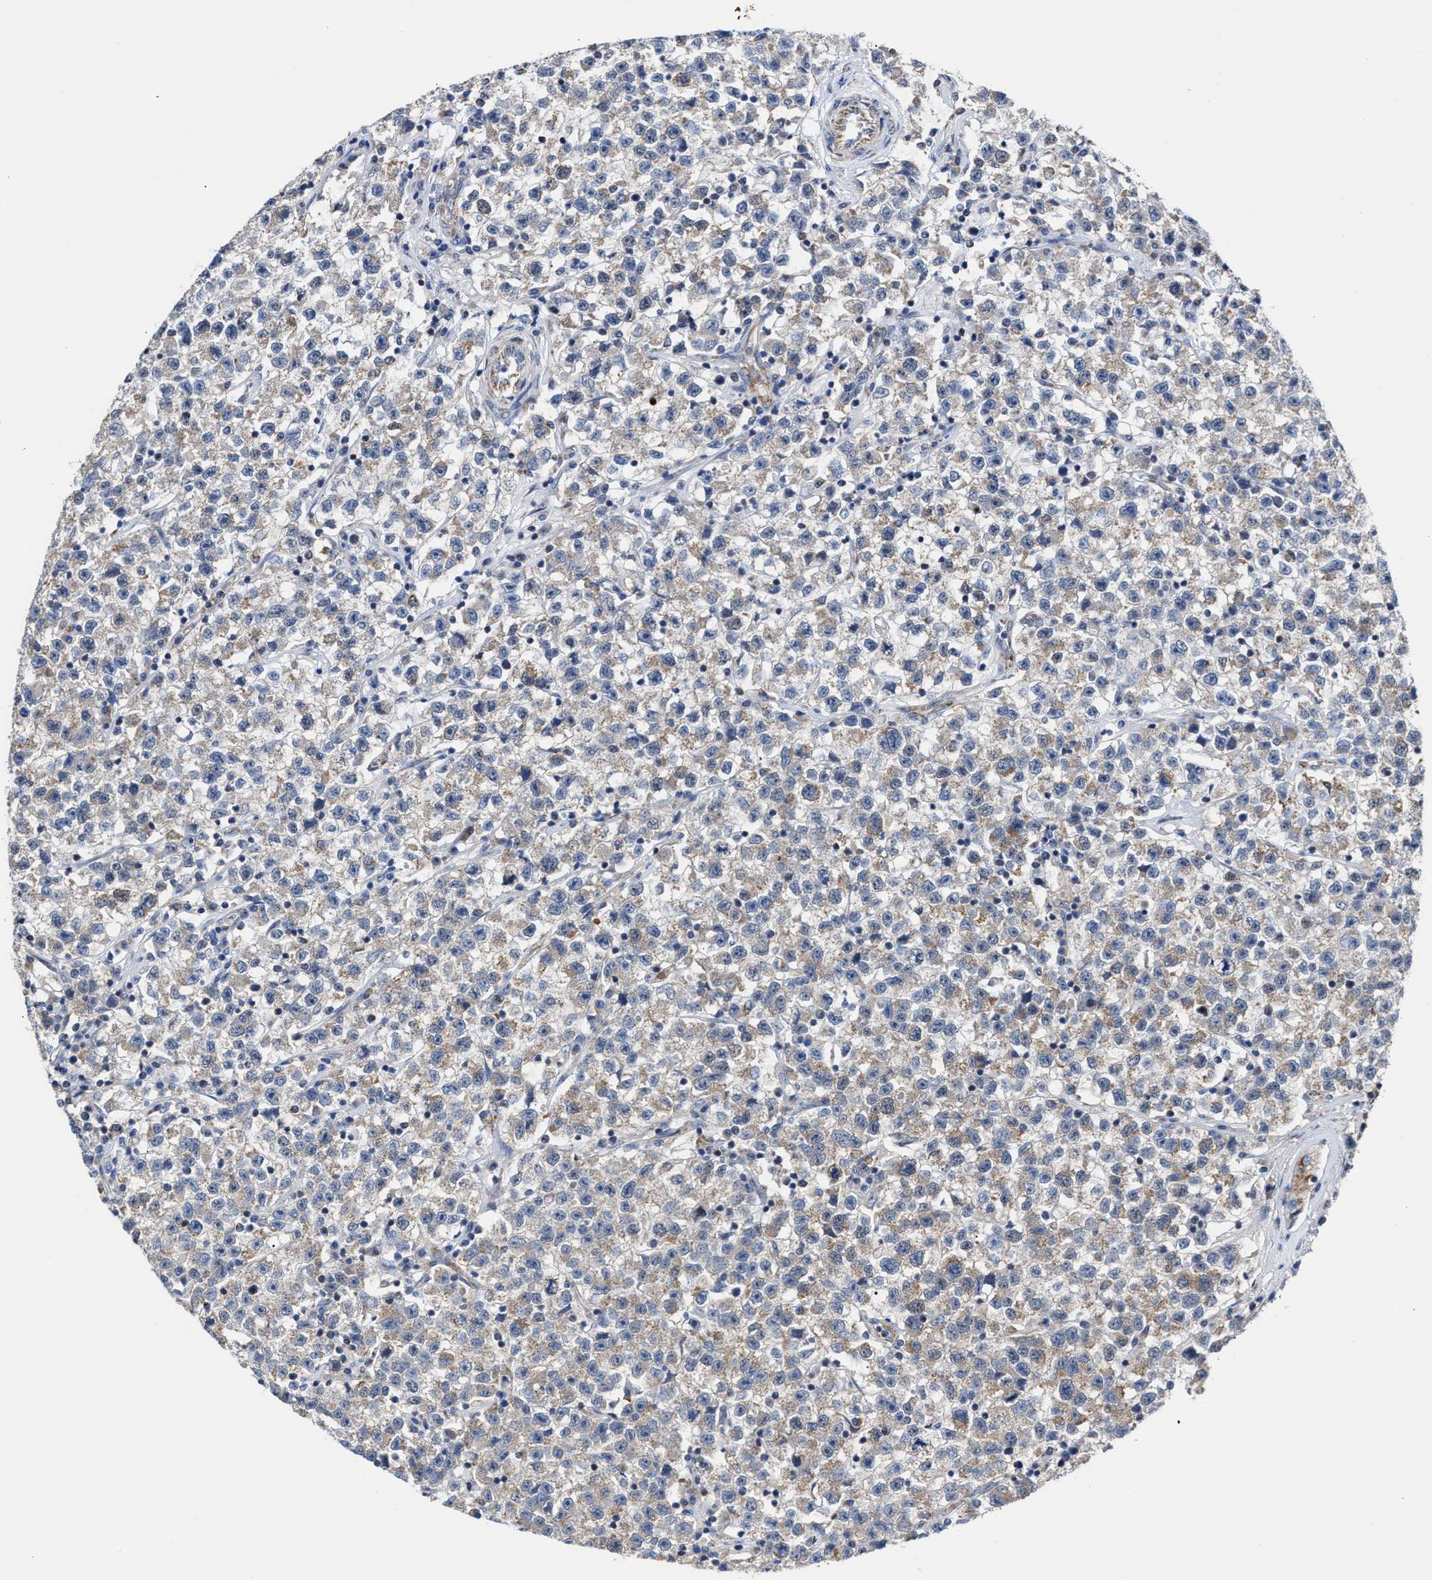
{"staining": {"intensity": "weak", "quantity": "25%-75%", "location": "cytoplasmic/membranous"}, "tissue": "testis cancer", "cell_type": "Tumor cells", "image_type": "cancer", "snomed": [{"axis": "morphology", "description": "Seminoma, NOS"}, {"axis": "topography", "description": "Testis"}], "caption": "Protein staining by immunohistochemistry (IHC) demonstrates weak cytoplasmic/membranous staining in approximately 25%-75% of tumor cells in testis seminoma.", "gene": "MECR", "patient": {"sex": "male", "age": 22}}